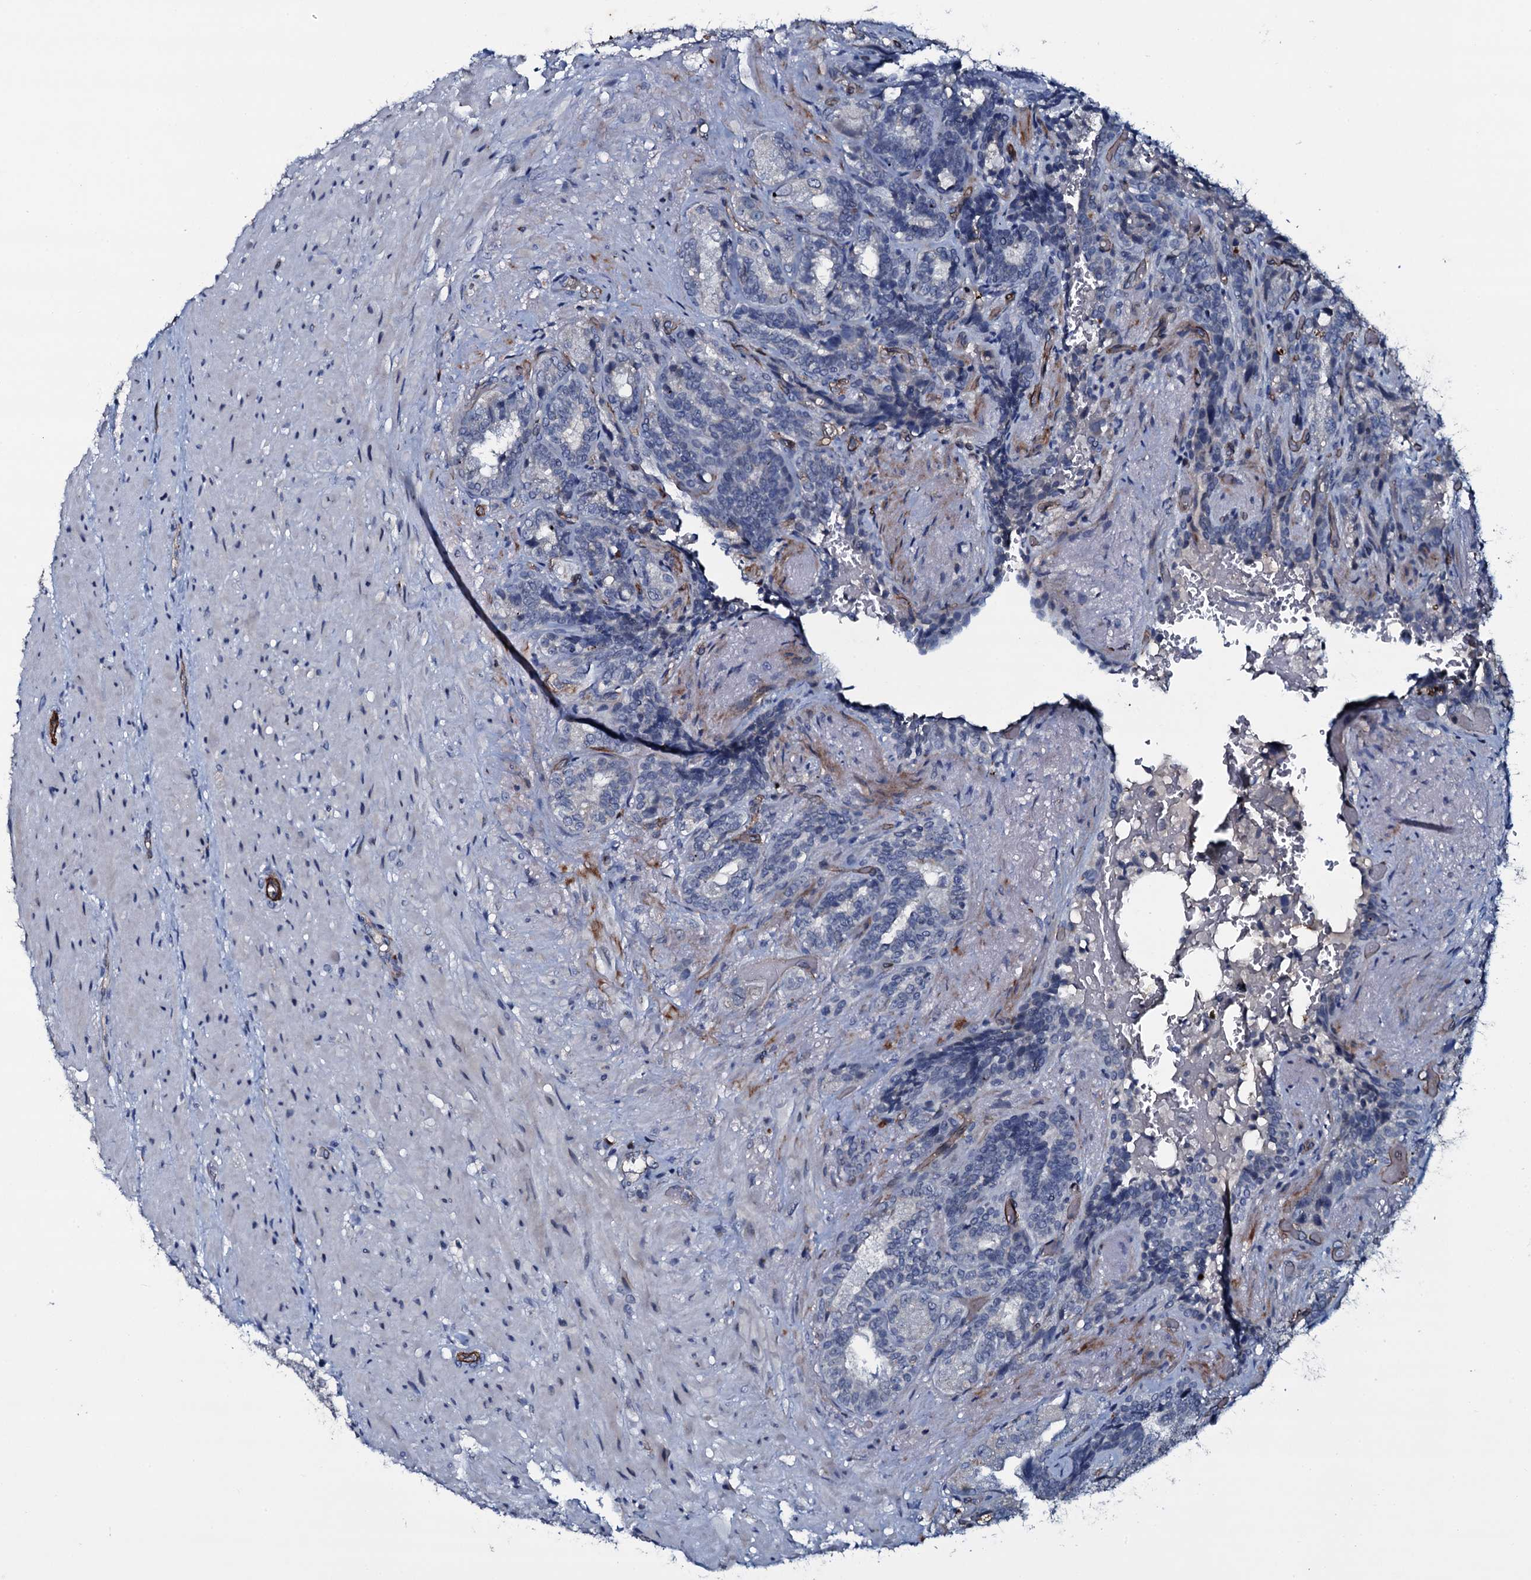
{"staining": {"intensity": "negative", "quantity": "none", "location": "none"}, "tissue": "seminal vesicle", "cell_type": "Glandular cells", "image_type": "normal", "snomed": [{"axis": "morphology", "description": "Normal tissue, NOS"}, {"axis": "topography", "description": "Seminal veicle"}, {"axis": "topography", "description": "Peripheral nerve tissue"}], "caption": "This image is of unremarkable seminal vesicle stained with IHC to label a protein in brown with the nuclei are counter-stained blue. There is no positivity in glandular cells. The staining was performed using DAB (3,3'-diaminobenzidine) to visualize the protein expression in brown, while the nuclei were stained in blue with hematoxylin (Magnification: 20x).", "gene": "CLEC14A", "patient": {"sex": "male", "age": 63}}